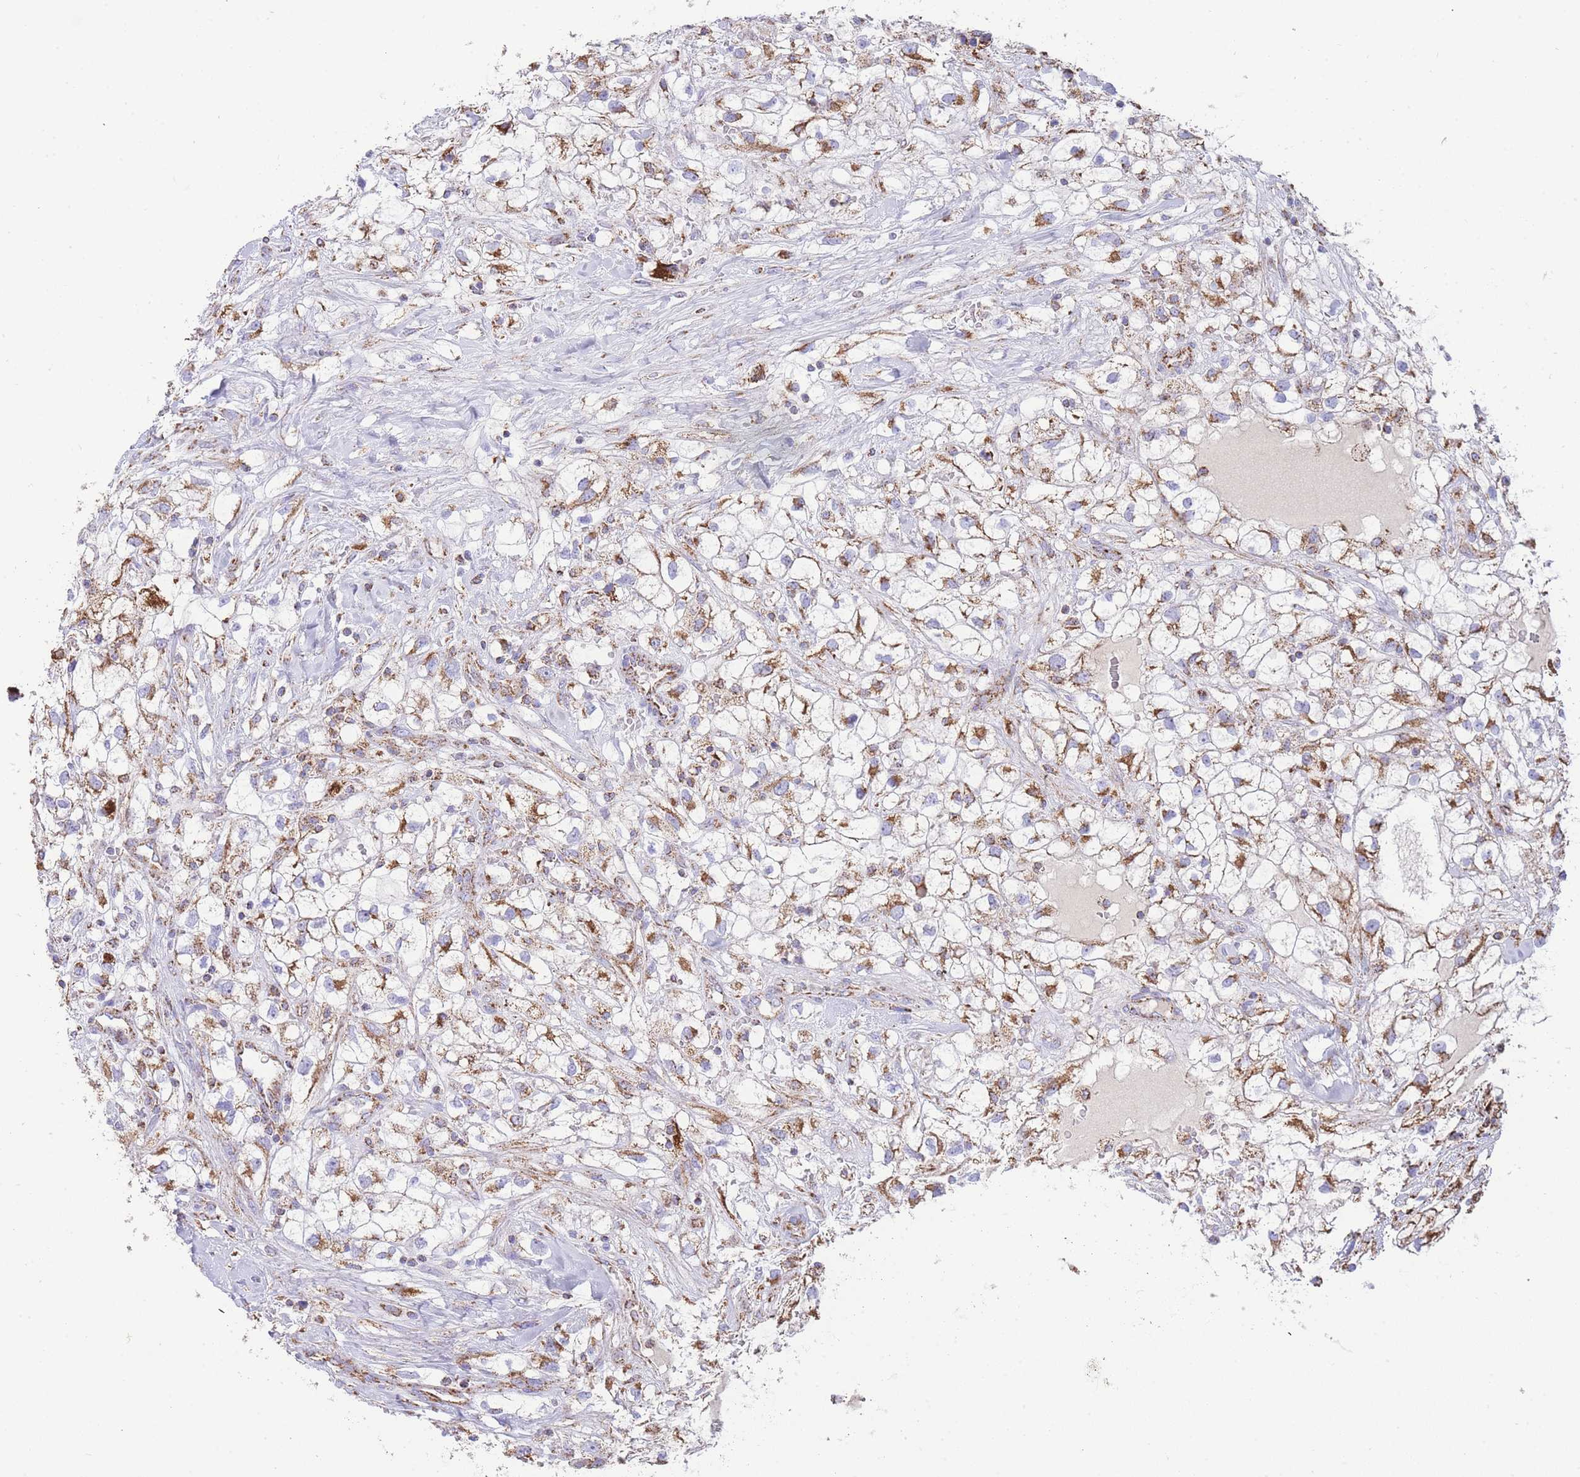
{"staining": {"intensity": "moderate", "quantity": ">75%", "location": "cytoplasmic/membranous"}, "tissue": "renal cancer", "cell_type": "Tumor cells", "image_type": "cancer", "snomed": [{"axis": "morphology", "description": "Adenocarcinoma, NOS"}, {"axis": "topography", "description": "Kidney"}], "caption": "DAB (3,3'-diaminobenzidine) immunohistochemical staining of renal cancer displays moderate cytoplasmic/membranous protein positivity in approximately >75% of tumor cells. (DAB (3,3'-diaminobenzidine) IHC with brightfield microscopy, high magnification).", "gene": "GSTM1", "patient": {"sex": "male", "age": 59}}